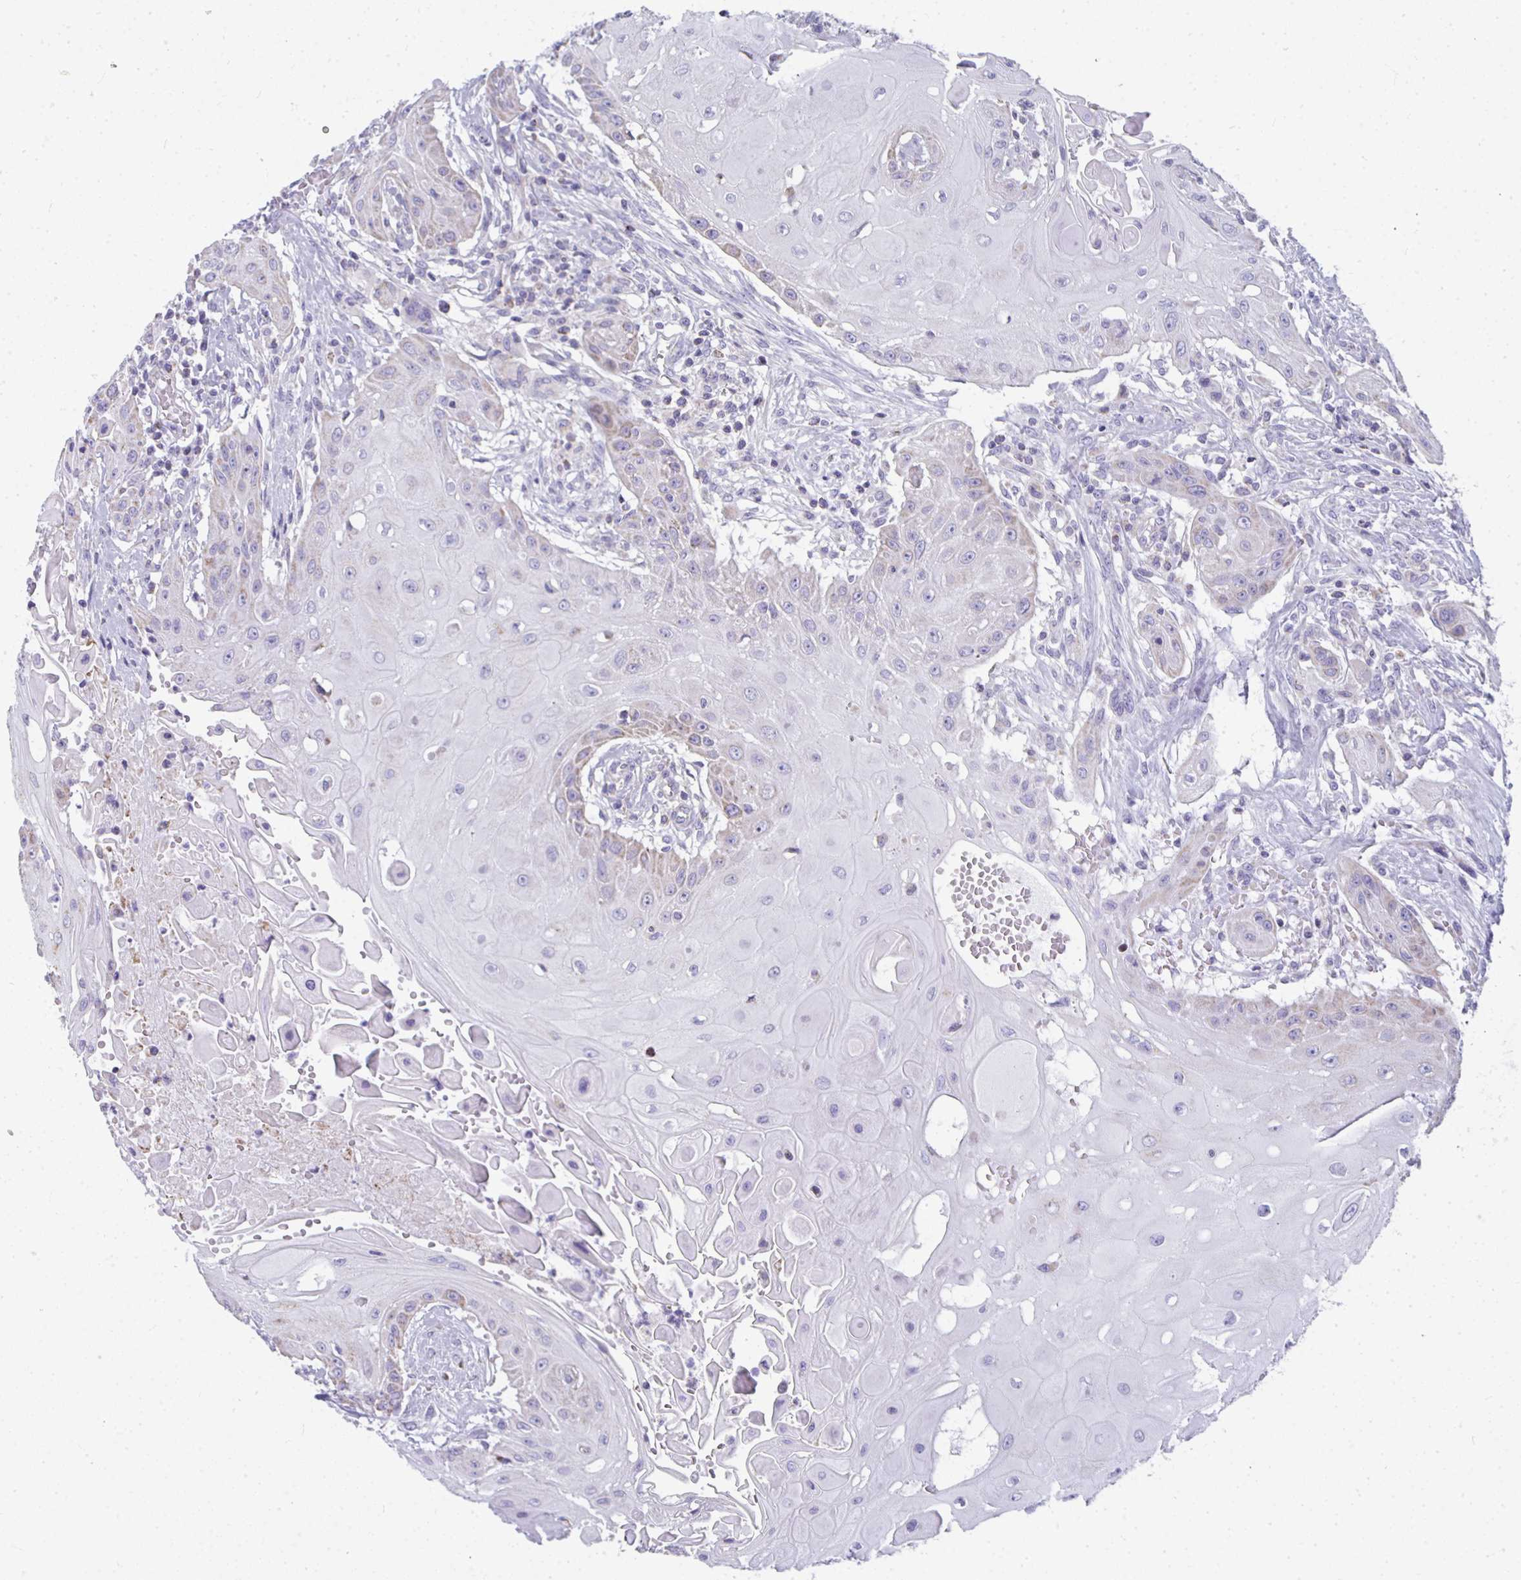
{"staining": {"intensity": "negative", "quantity": "none", "location": "none"}, "tissue": "head and neck cancer", "cell_type": "Tumor cells", "image_type": "cancer", "snomed": [{"axis": "morphology", "description": "Squamous cell carcinoma, NOS"}, {"axis": "topography", "description": "Oral tissue"}, {"axis": "topography", "description": "Head-Neck"}, {"axis": "topography", "description": "Neck, NOS"}], "caption": "Micrograph shows no significant protein positivity in tumor cells of head and neck cancer (squamous cell carcinoma). The staining was performed using DAB to visualize the protein expression in brown, while the nuclei were stained in blue with hematoxylin (Magnification: 20x).", "gene": "SLC6A1", "patient": {"sex": "female", "age": 55}}